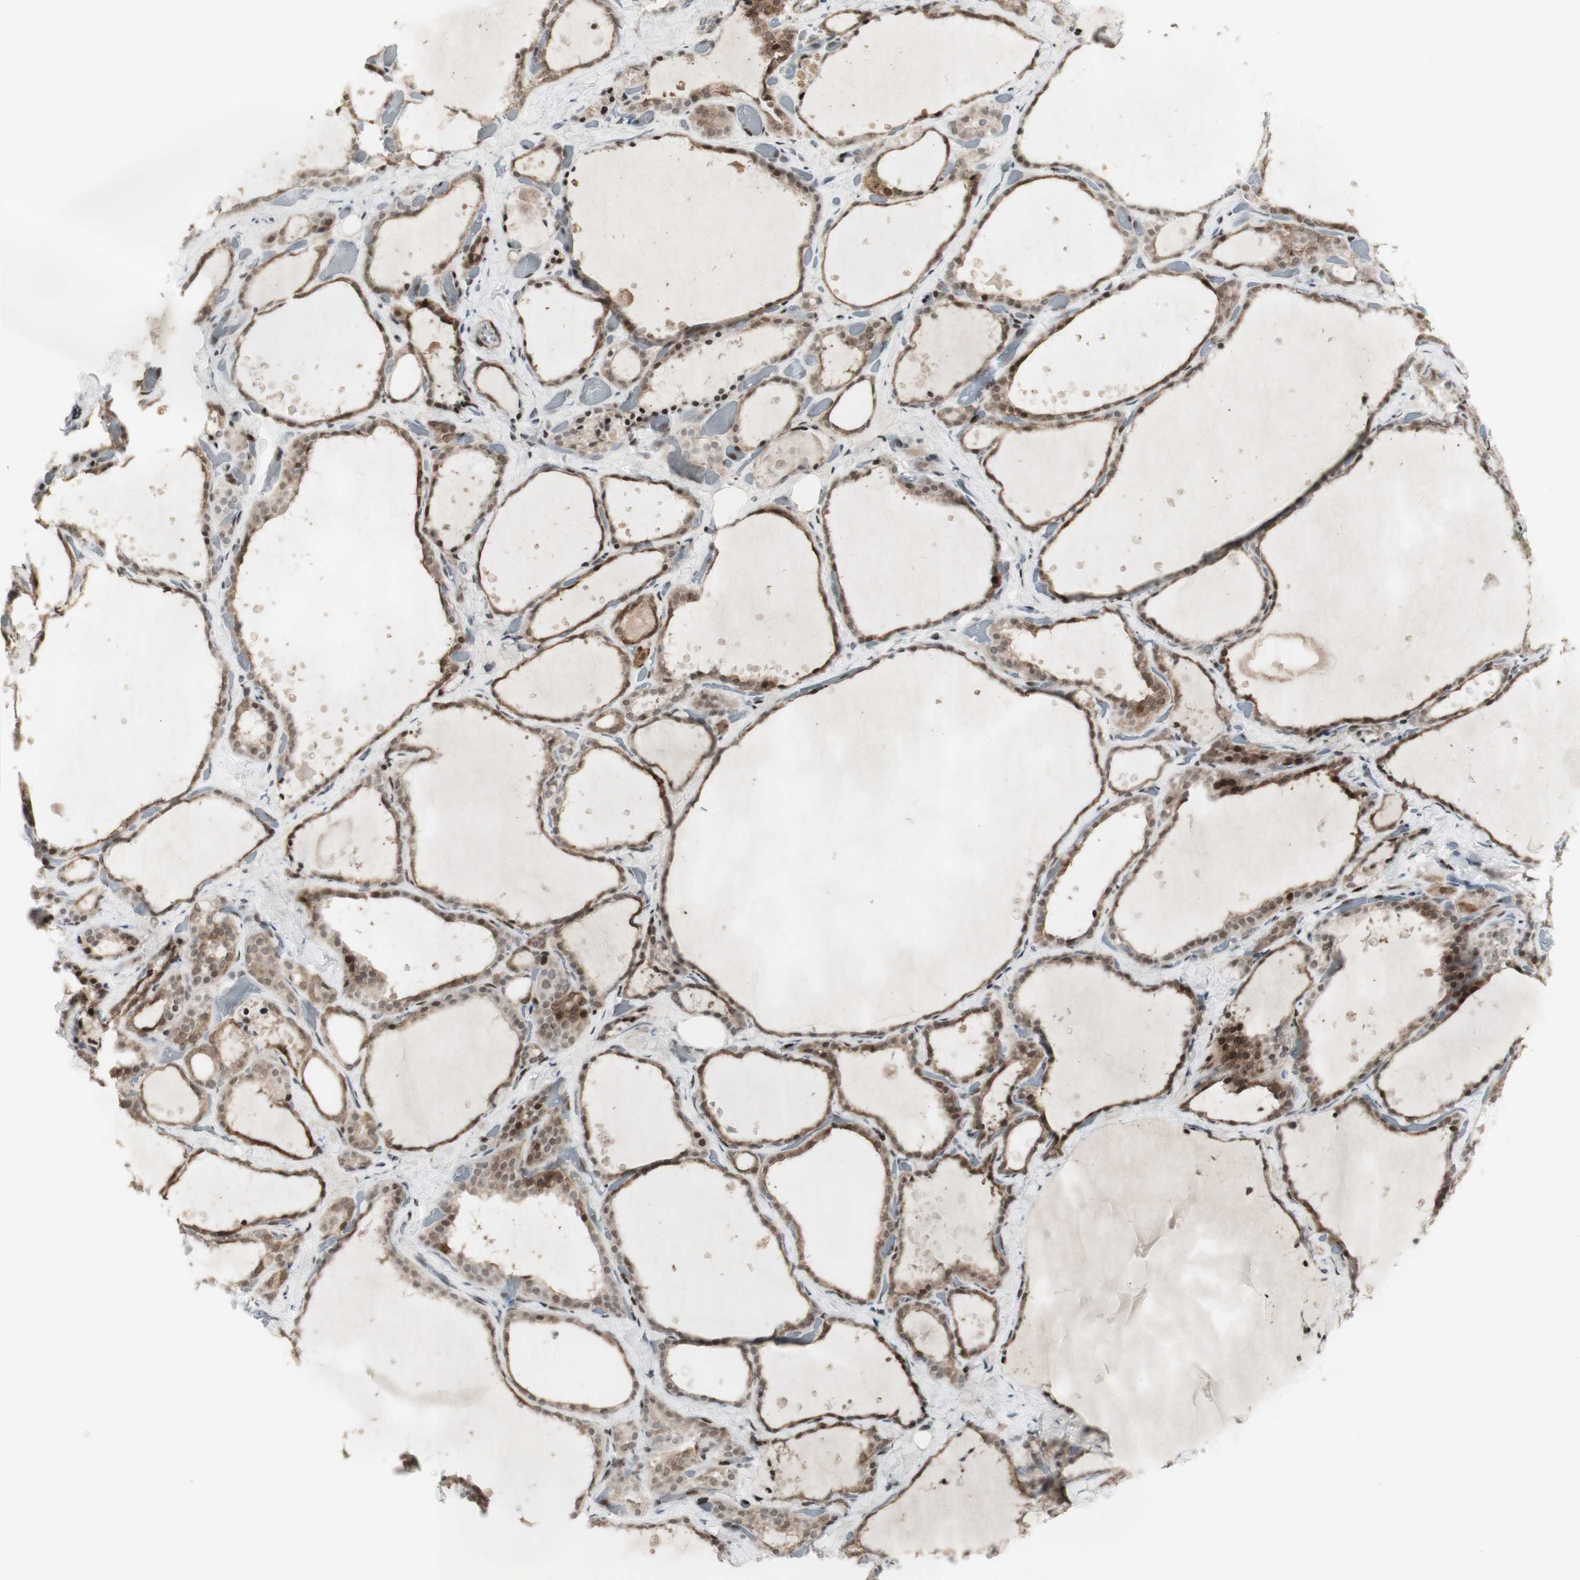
{"staining": {"intensity": "moderate", "quantity": ">75%", "location": "cytoplasmic/membranous,nuclear"}, "tissue": "thyroid gland", "cell_type": "Glandular cells", "image_type": "normal", "snomed": [{"axis": "morphology", "description": "Normal tissue, NOS"}, {"axis": "topography", "description": "Thyroid gland"}], "caption": "Immunohistochemical staining of unremarkable human thyroid gland demonstrates moderate cytoplasmic/membranous,nuclear protein staining in approximately >75% of glandular cells. (Brightfield microscopy of DAB IHC at high magnification).", "gene": "C1orf116", "patient": {"sex": "female", "age": 44}}